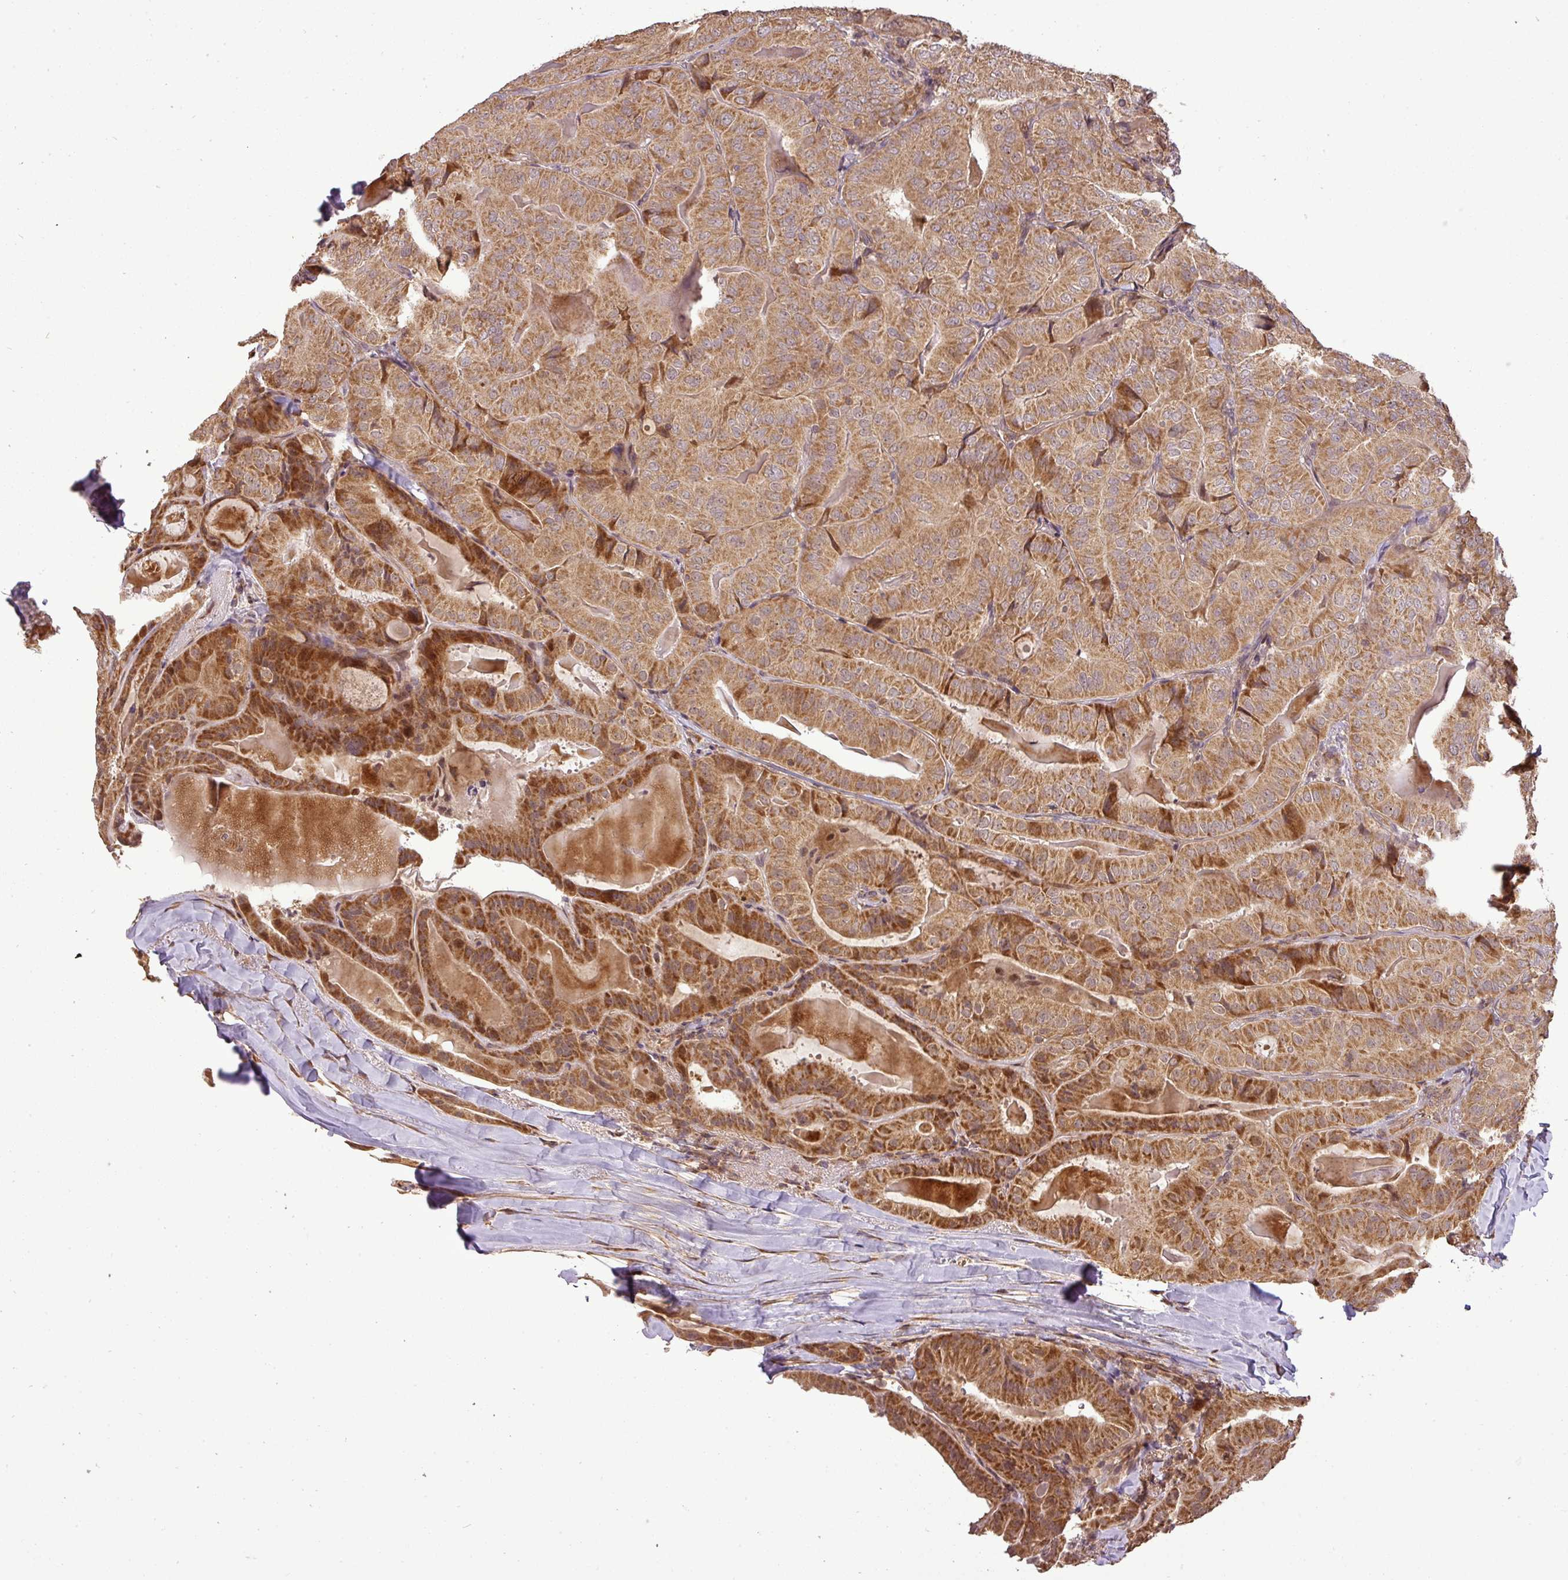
{"staining": {"intensity": "moderate", "quantity": ">75%", "location": "cytoplasmic/membranous"}, "tissue": "thyroid cancer", "cell_type": "Tumor cells", "image_type": "cancer", "snomed": [{"axis": "morphology", "description": "Papillary adenocarcinoma, NOS"}, {"axis": "topography", "description": "Thyroid gland"}], "caption": "Thyroid cancer tissue displays moderate cytoplasmic/membranous positivity in approximately >75% of tumor cells The protein of interest is shown in brown color, while the nuclei are stained blue.", "gene": "FAIM", "patient": {"sex": "female", "age": 68}}